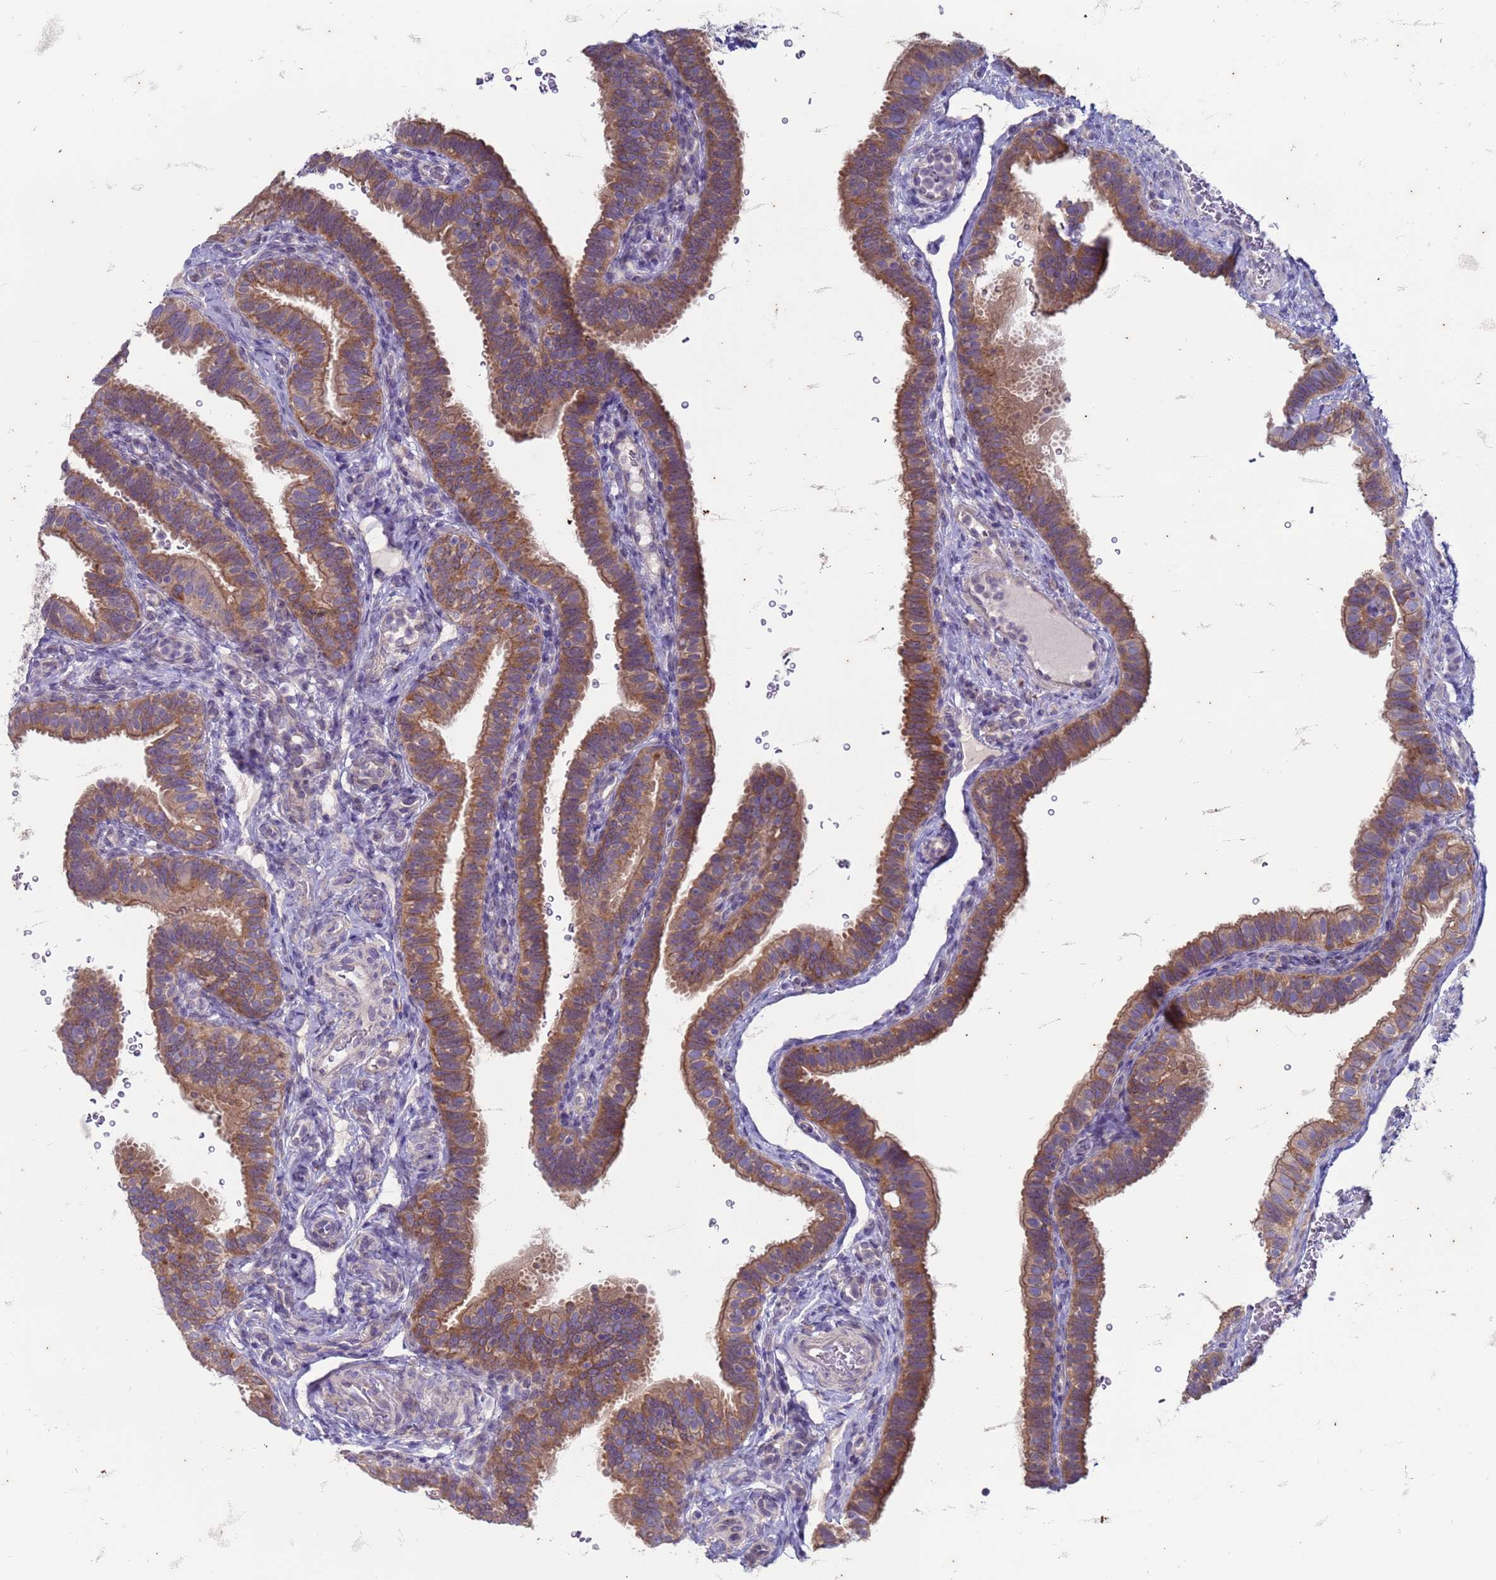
{"staining": {"intensity": "moderate", "quantity": ">75%", "location": "cytoplasmic/membranous"}, "tissue": "fallopian tube", "cell_type": "Glandular cells", "image_type": "normal", "snomed": [{"axis": "morphology", "description": "Normal tissue, NOS"}, {"axis": "topography", "description": "Fallopian tube"}], "caption": "Glandular cells display medium levels of moderate cytoplasmic/membranous positivity in approximately >75% of cells in normal fallopian tube. Nuclei are stained in blue.", "gene": "SUCO", "patient": {"sex": "female", "age": 41}}